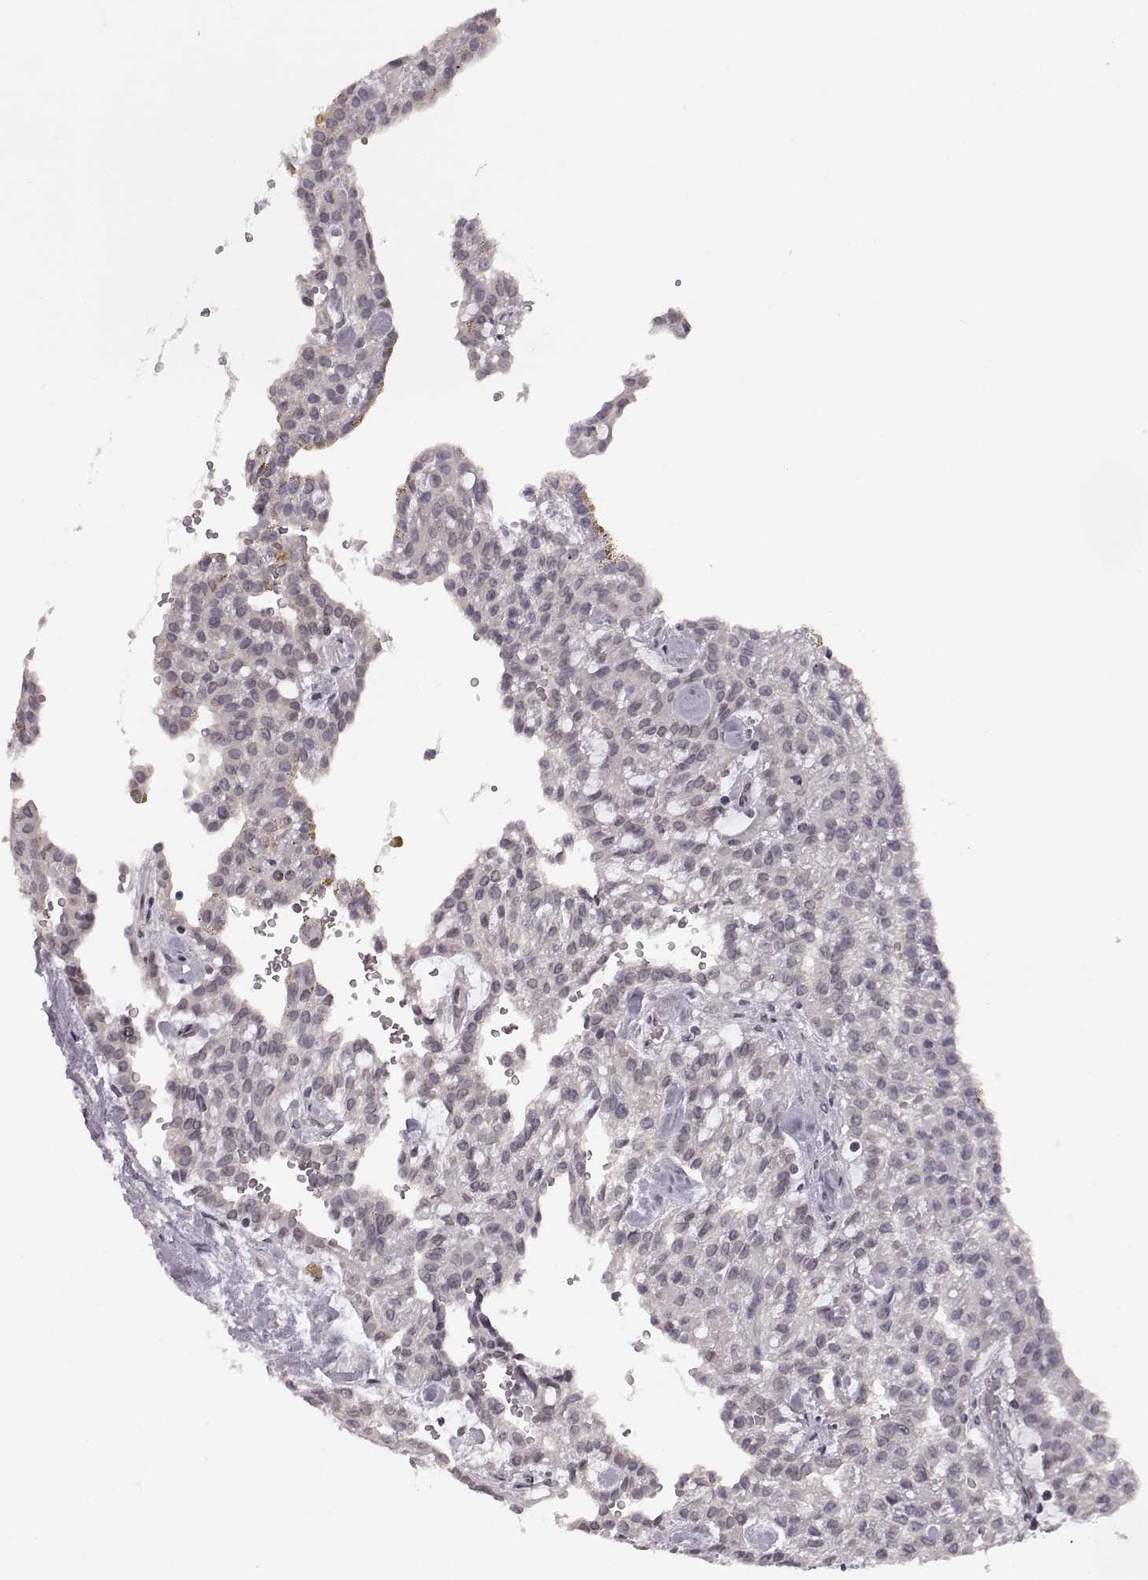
{"staining": {"intensity": "negative", "quantity": "none", "location": "none"}, "tissue": "renal cancer", "cell_type": "Tumor cells", "image_type": "cancer", "snomed": [{"axis": "morphology", "description": "Adenocarcinoma, NOS"}, {"axis": "topography", "description": "Kidney"}], "caption": "Immunohistochemistry (IHC) image of neoplastic tissue: human renal cancer stained with DAB (3,3'-diaminobenzidine) demonstrates no significant protein expression in tumor cells.", "gene": "NUP37", "patient": {"sex": "male", "age": 63}}